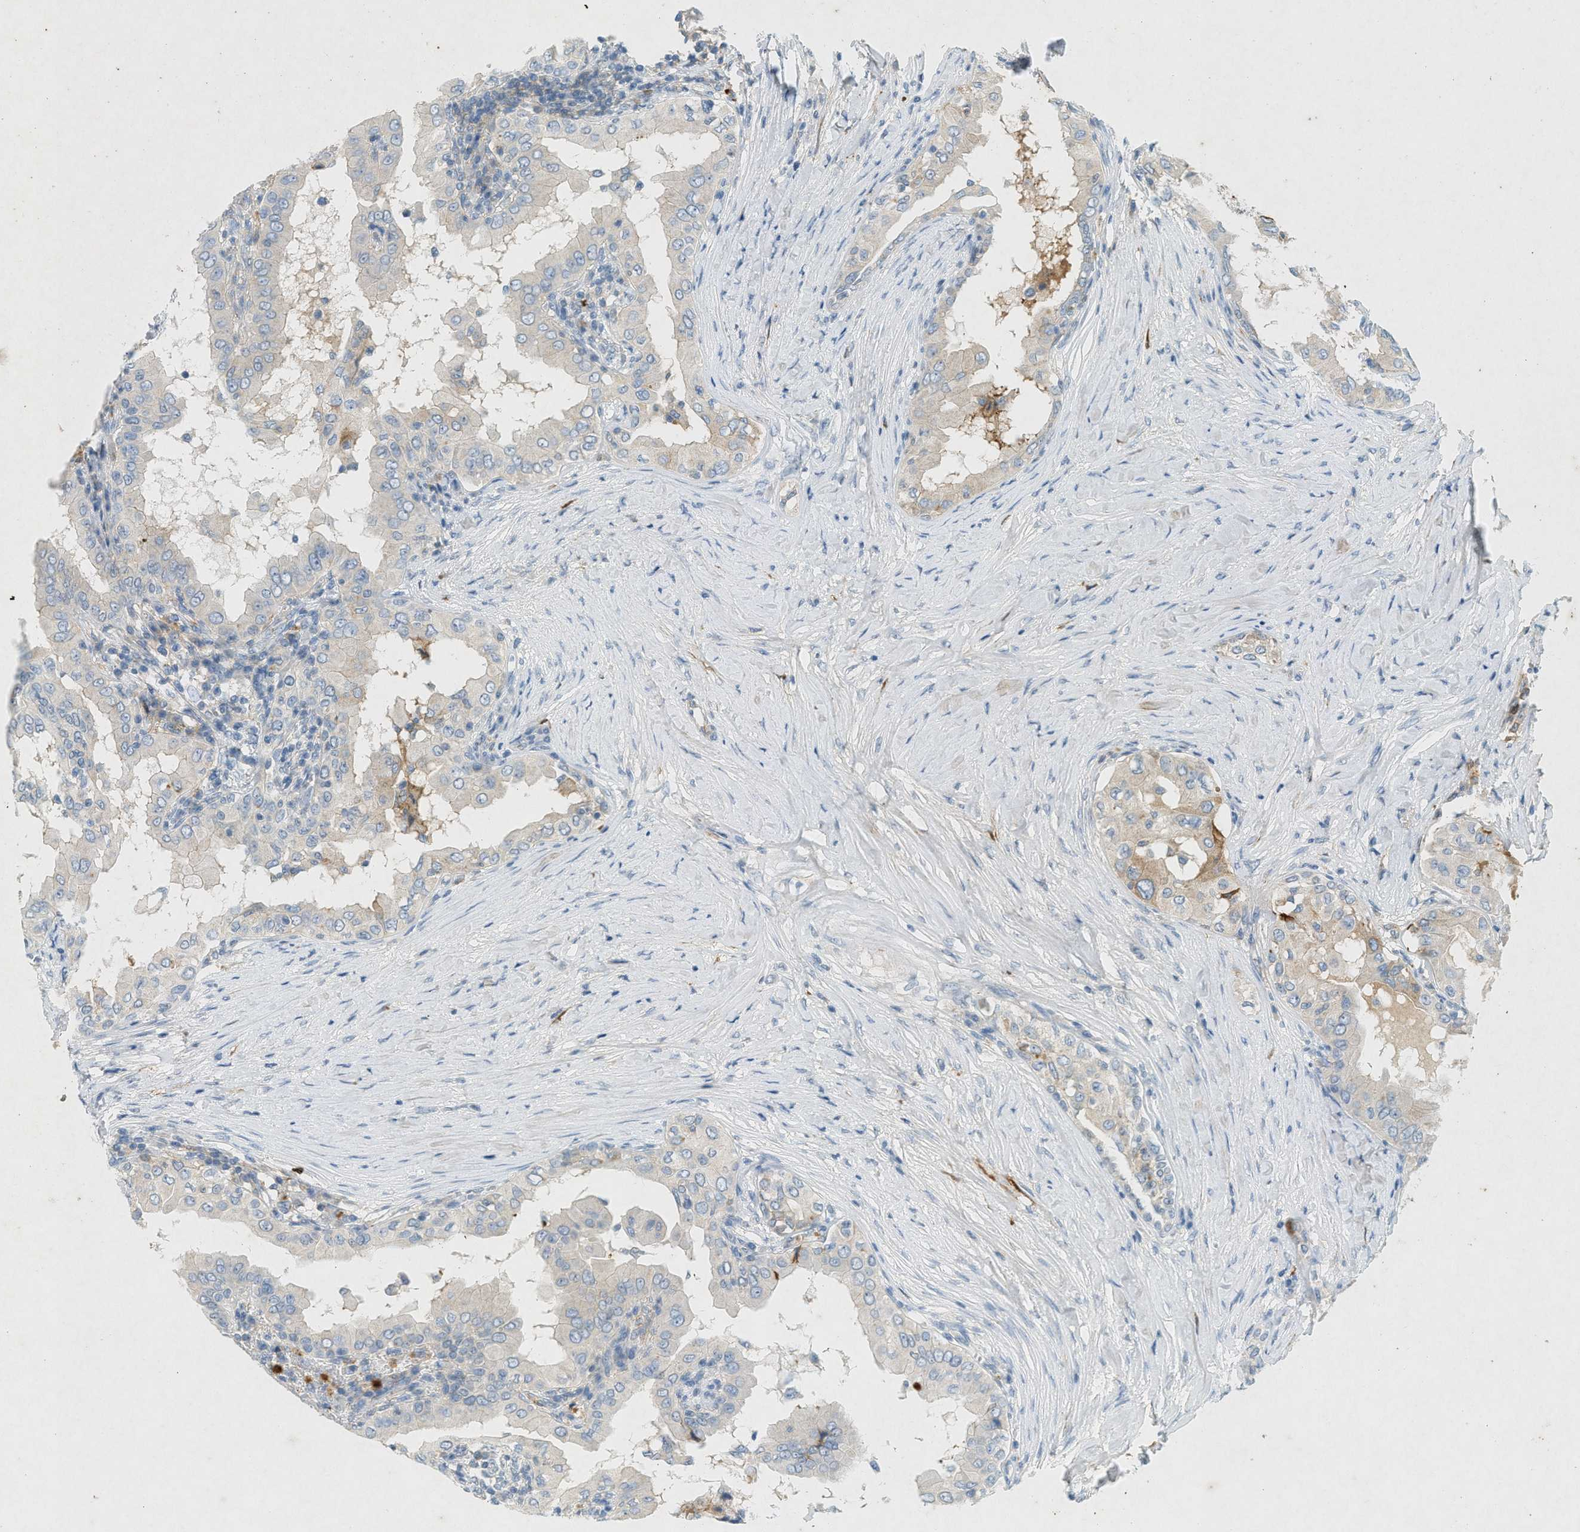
{"staining": {"intensity": "moderate", "quantity": "25%-75%", "location": "cytoplasmic/membranous"}, "tissue": "thyroid cancer", "cell_type": "Tumor cells", "image_type": "cancer", "snomed": [{"axis": "morphology", "description": "Papillary adenocarcinoma, NOS"}, {"axis": "topography", "description": "Thyroid gland"}], "caption": "IHC histopathology image of neoplastic tissue: human thyroid cancer (papillary adenocarcinoma) stained using immunohistochemistry (IHC) displays medium levels of moderate protein expression localized specifically in the cytoplasmic/membranous of tumor cells, appearing as a cytoplasmic/membranous brown color.", "gene": "F2", "patient": {"sex": "male", "age": 33}}